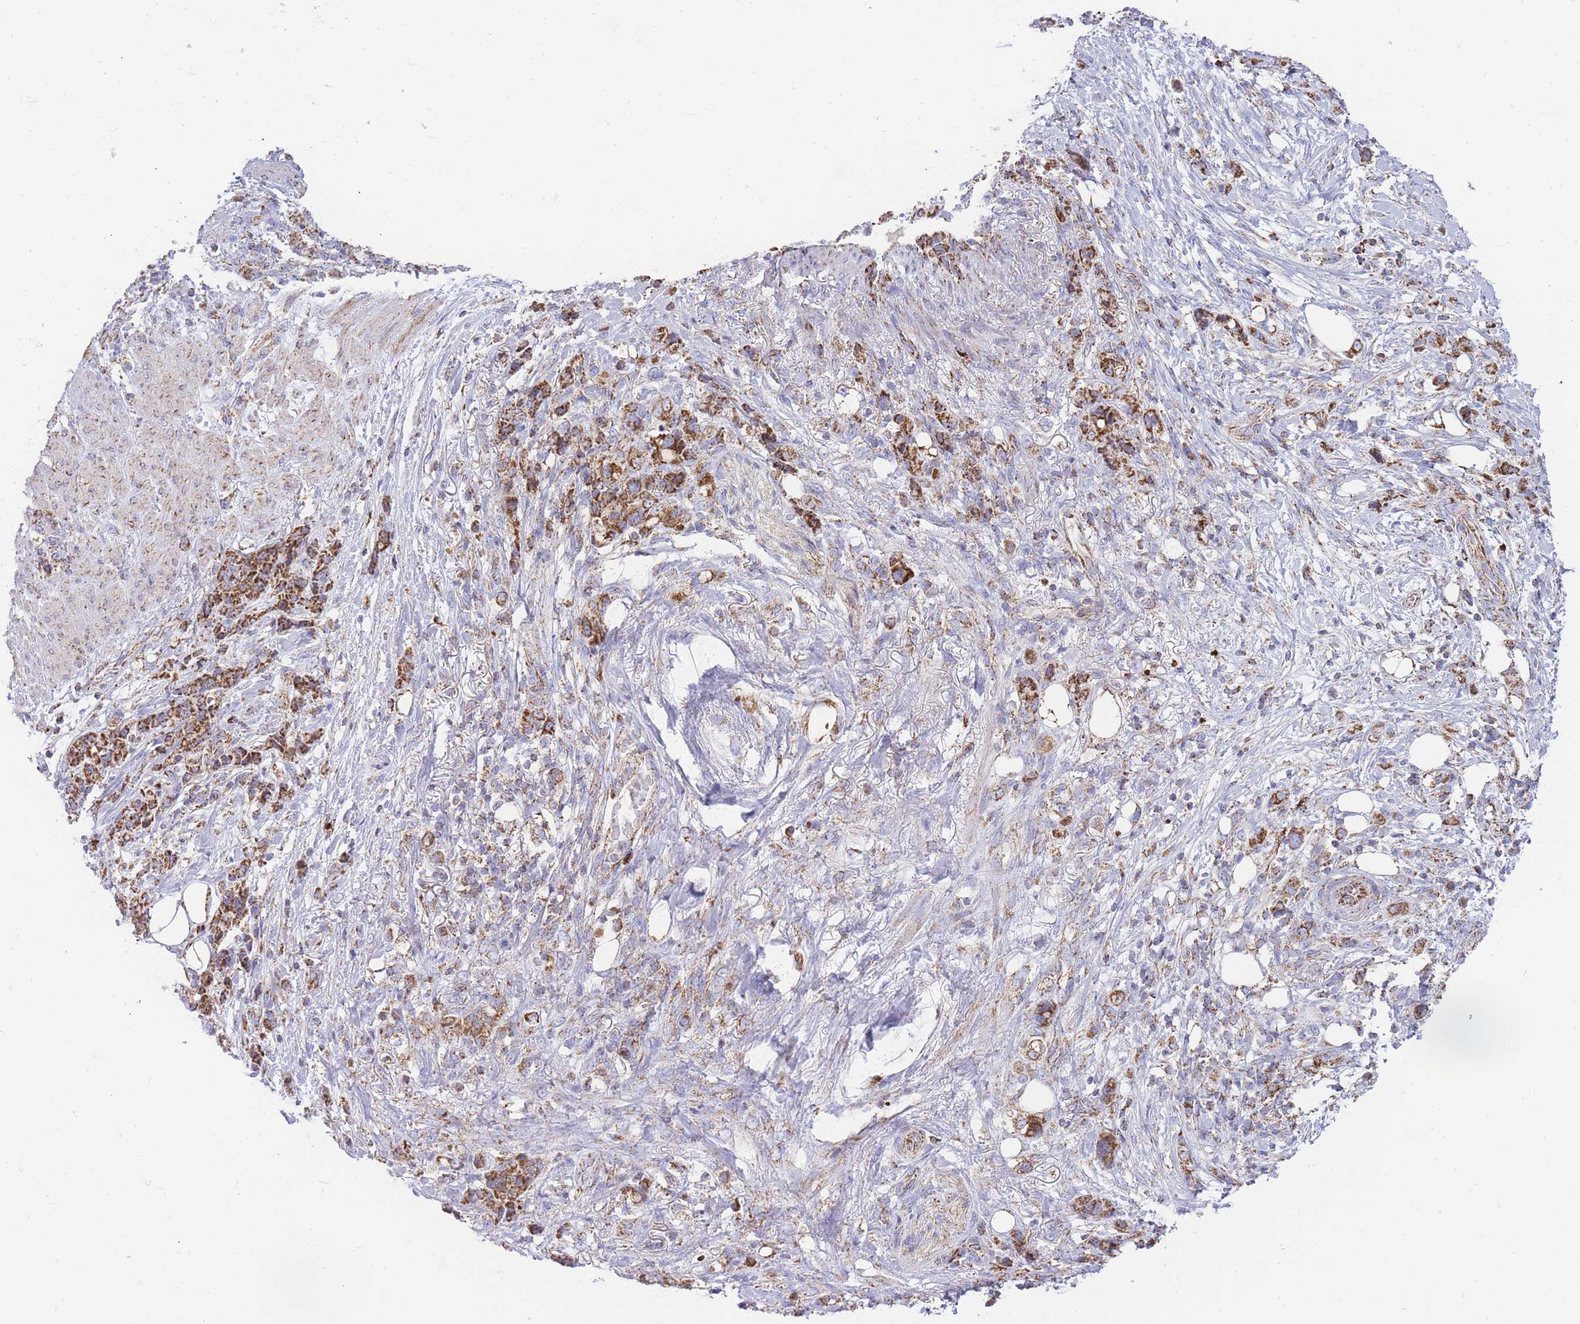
{"staining": {"intensity": "strong", "quantity": ">75%", "location": "cytoplasmic/membranous"}, "tissue": "stomach cancer", "cell_type": "Tumor cells", "image_type": "cancer", "snomed": [{"axis": "morphology", "description": "Normal tissue, NOS"}, {"axis": "morphology", "description": "Adenocarcinoma, NOS"}, {"axis": "topography", "description": "Stomach"}], "caption": "IHC of stomach cancer (adenocarcinoma) shows high levels of strong cytoplasmic/membranous expression in about >75% of tumor cells. The protein of interest is stained brown, and the nuclei are stained in blue (DAB IHC with brightfield microscopy, high magnification).", "gene": "GSTM1", "patient": {"sex": "female", "age": 79}}